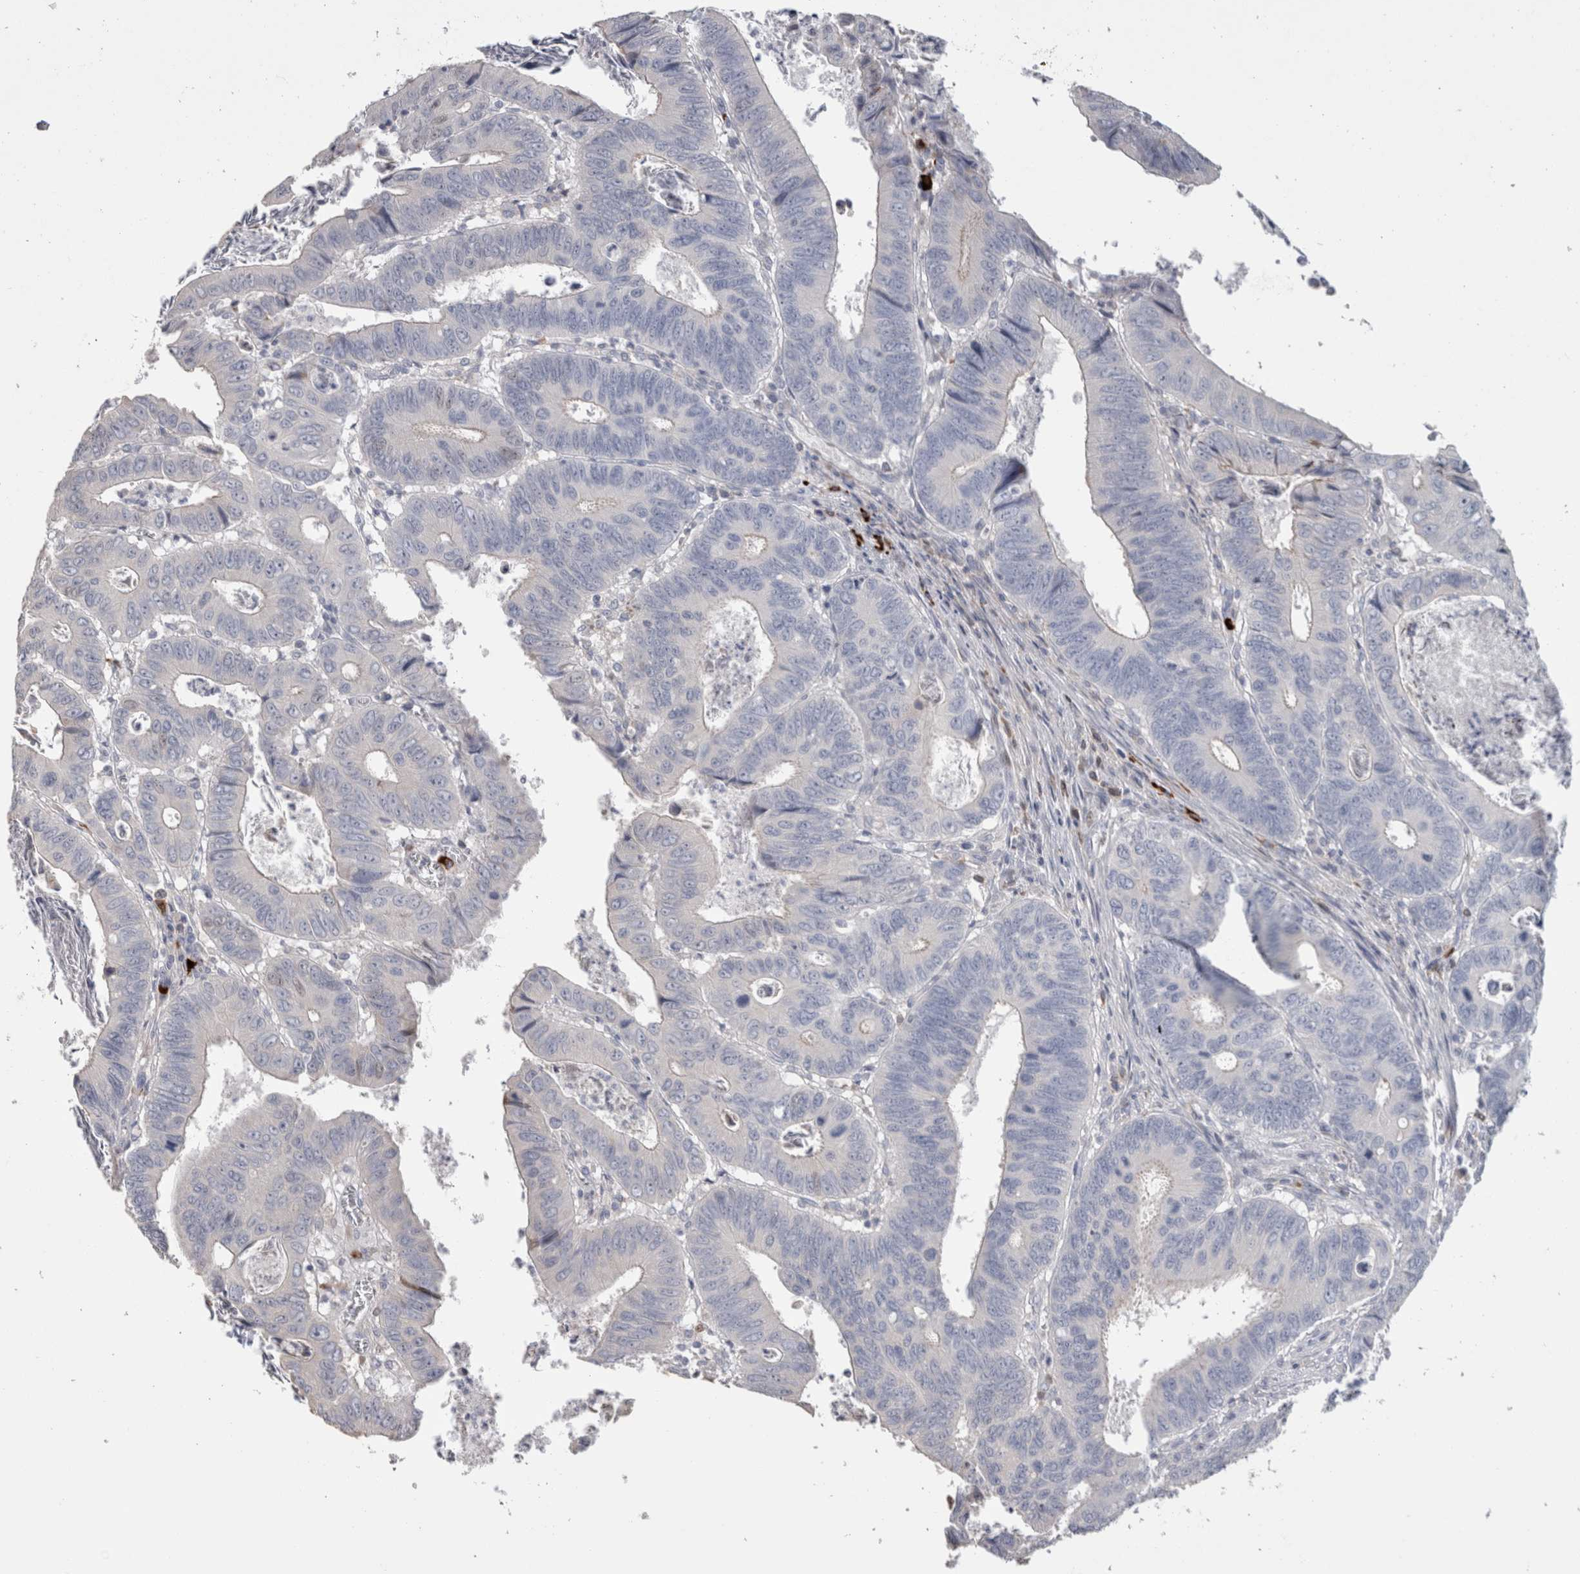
{"staining": {"intensity": "negative", "quantity": "none", "location": "none"}, "tissue": "colorectal cancer", "cell_type": "Tumor cells", "image_type": "cancer", "snomed": [{"axis": "morphology", "description": "Adenocarcinoma, NOS"}, {"axis": "topography", "description": "Colon"}], "caption": "A photomicrograph of human adenocarcinoma (colorectal) is negative for staining in tumor cells.", "gene": "IL33", "patient": {"sex": "male", "age": 72}}